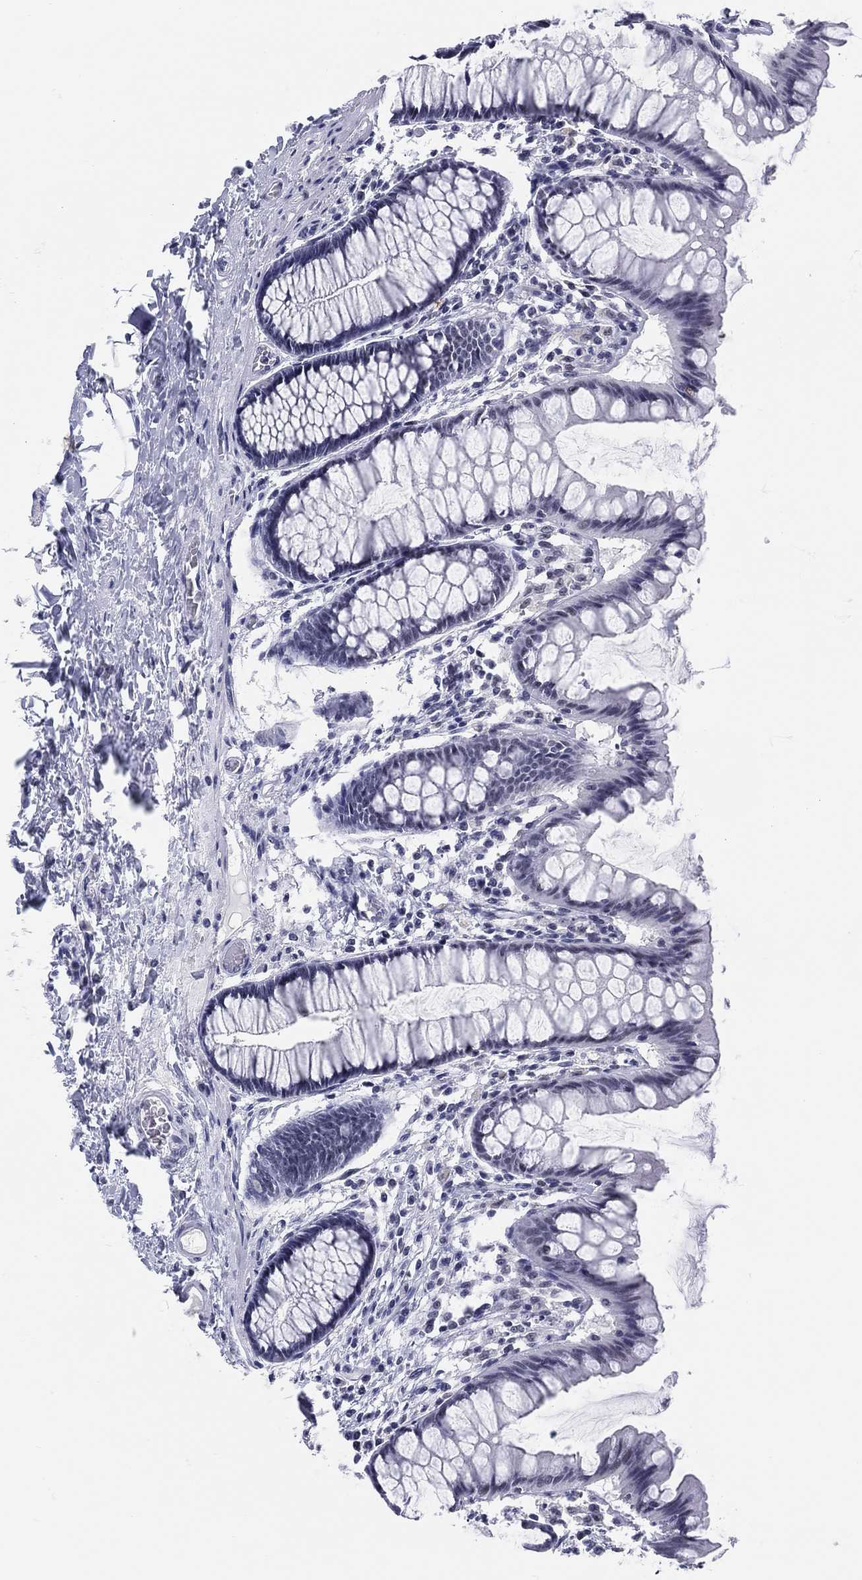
{"staining": {"intensity": "negative", "quantity": "none", "location": "none"}, "tissue": "colon", "cell_type": "Endothelial cells", "image_type": "normal", "snomed": [{"axis": "morphology", "description": "Normal tissue, NOS"}, {"axis": "topography", "description": "Colon"}], "caption": "Endothelial cells show no significant protein positivity in normal colon. The staining is performed using DAB brown chromogen with nuclei counter-stained in using hematoxylin.", "gene": "MAPK8IP1", "patient": {"sex": "female", "age": 65}}